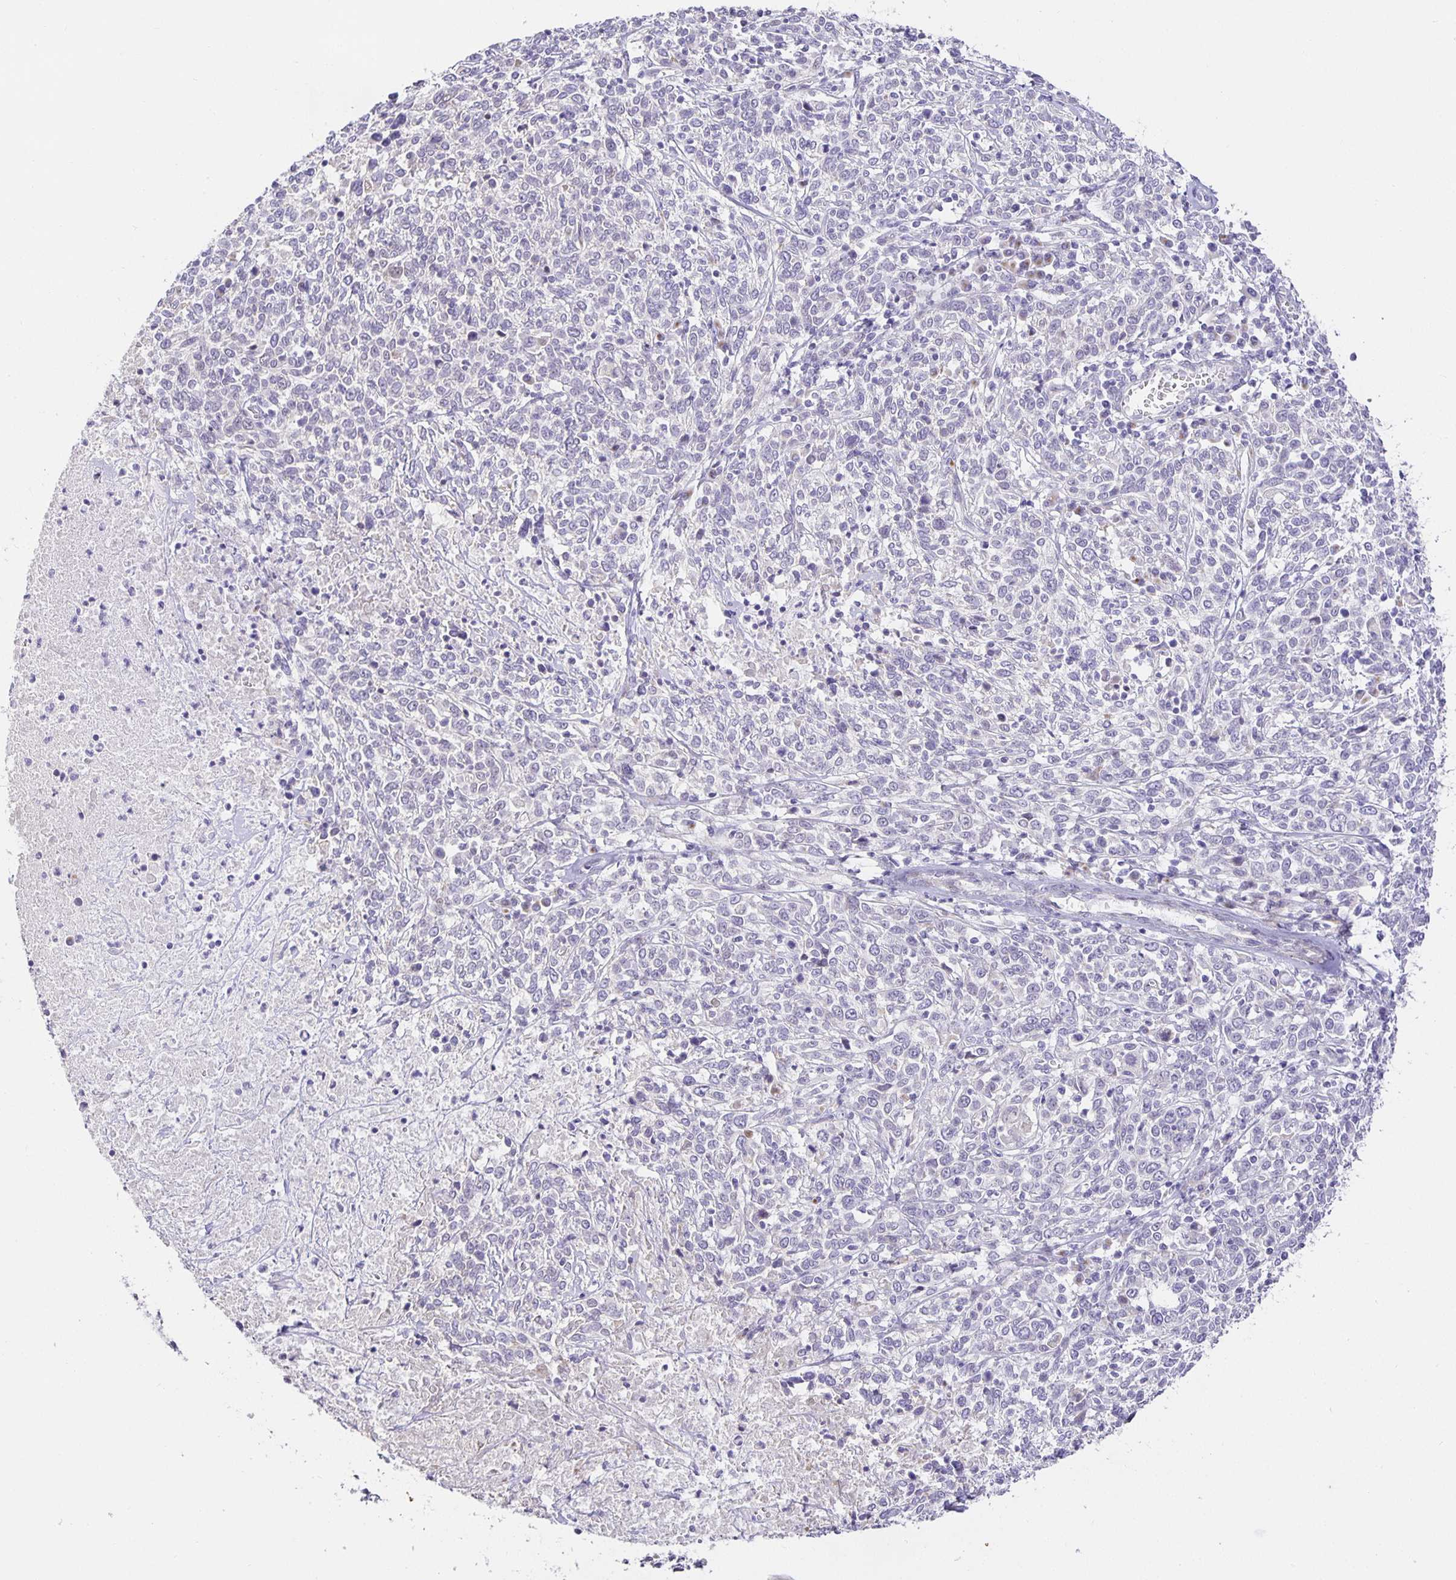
{"staining": {"intensity": "negative", "quantity": "none", "location": "none"}, "tissue": "cervical cancer", "cell_type": "Tumor cells", "image_type": "cancer", "snomed": [{"axis": "morphology", "description": "Squamous cell carcinoma, NOS"}, {"axis": "topography", "description": "Cervix"}], "caption": "There is no significant positivity in tumor cells of cervical cancer (squamous cell carcinoma).", "gene": "TJP3", "patient": {"sex": "female", "age": 46}}